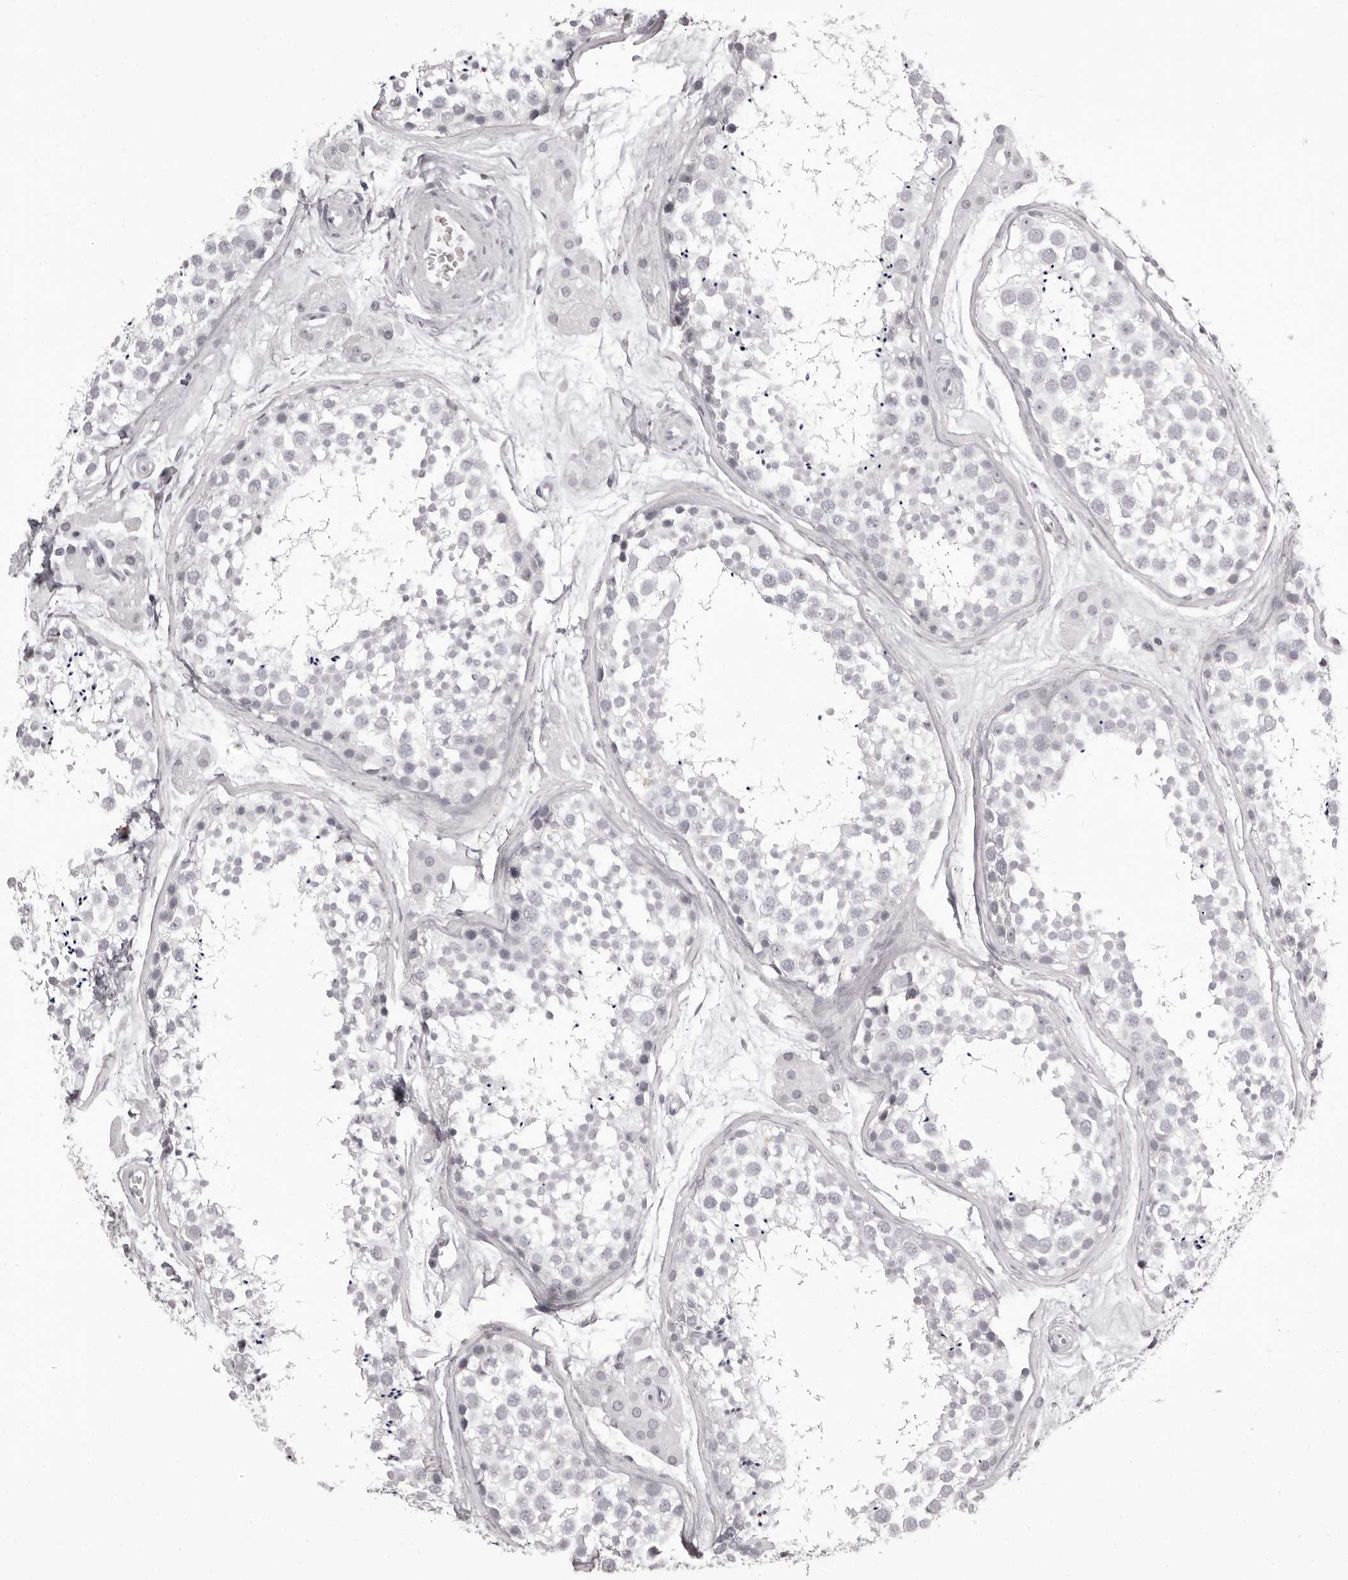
{"staining": {"intensity": "negative", "quantity": "none", "location": "none"}, "tissue": "testis", "cell_type": "Cells in seminiferous ducts", "image_type": "normal", "snomed": [{"axis": "morphology", "description": "Normal tissue, NOS"}, {"axis": "topography", "description": "Testis"}], "caption": "This is an immunohistochemistry photomicrograph of unremarkable testis. There is no expression in cells in seminiferous ducts.", "gene": "C8orf74", "patient": {"sex": "male", "age": 56}}